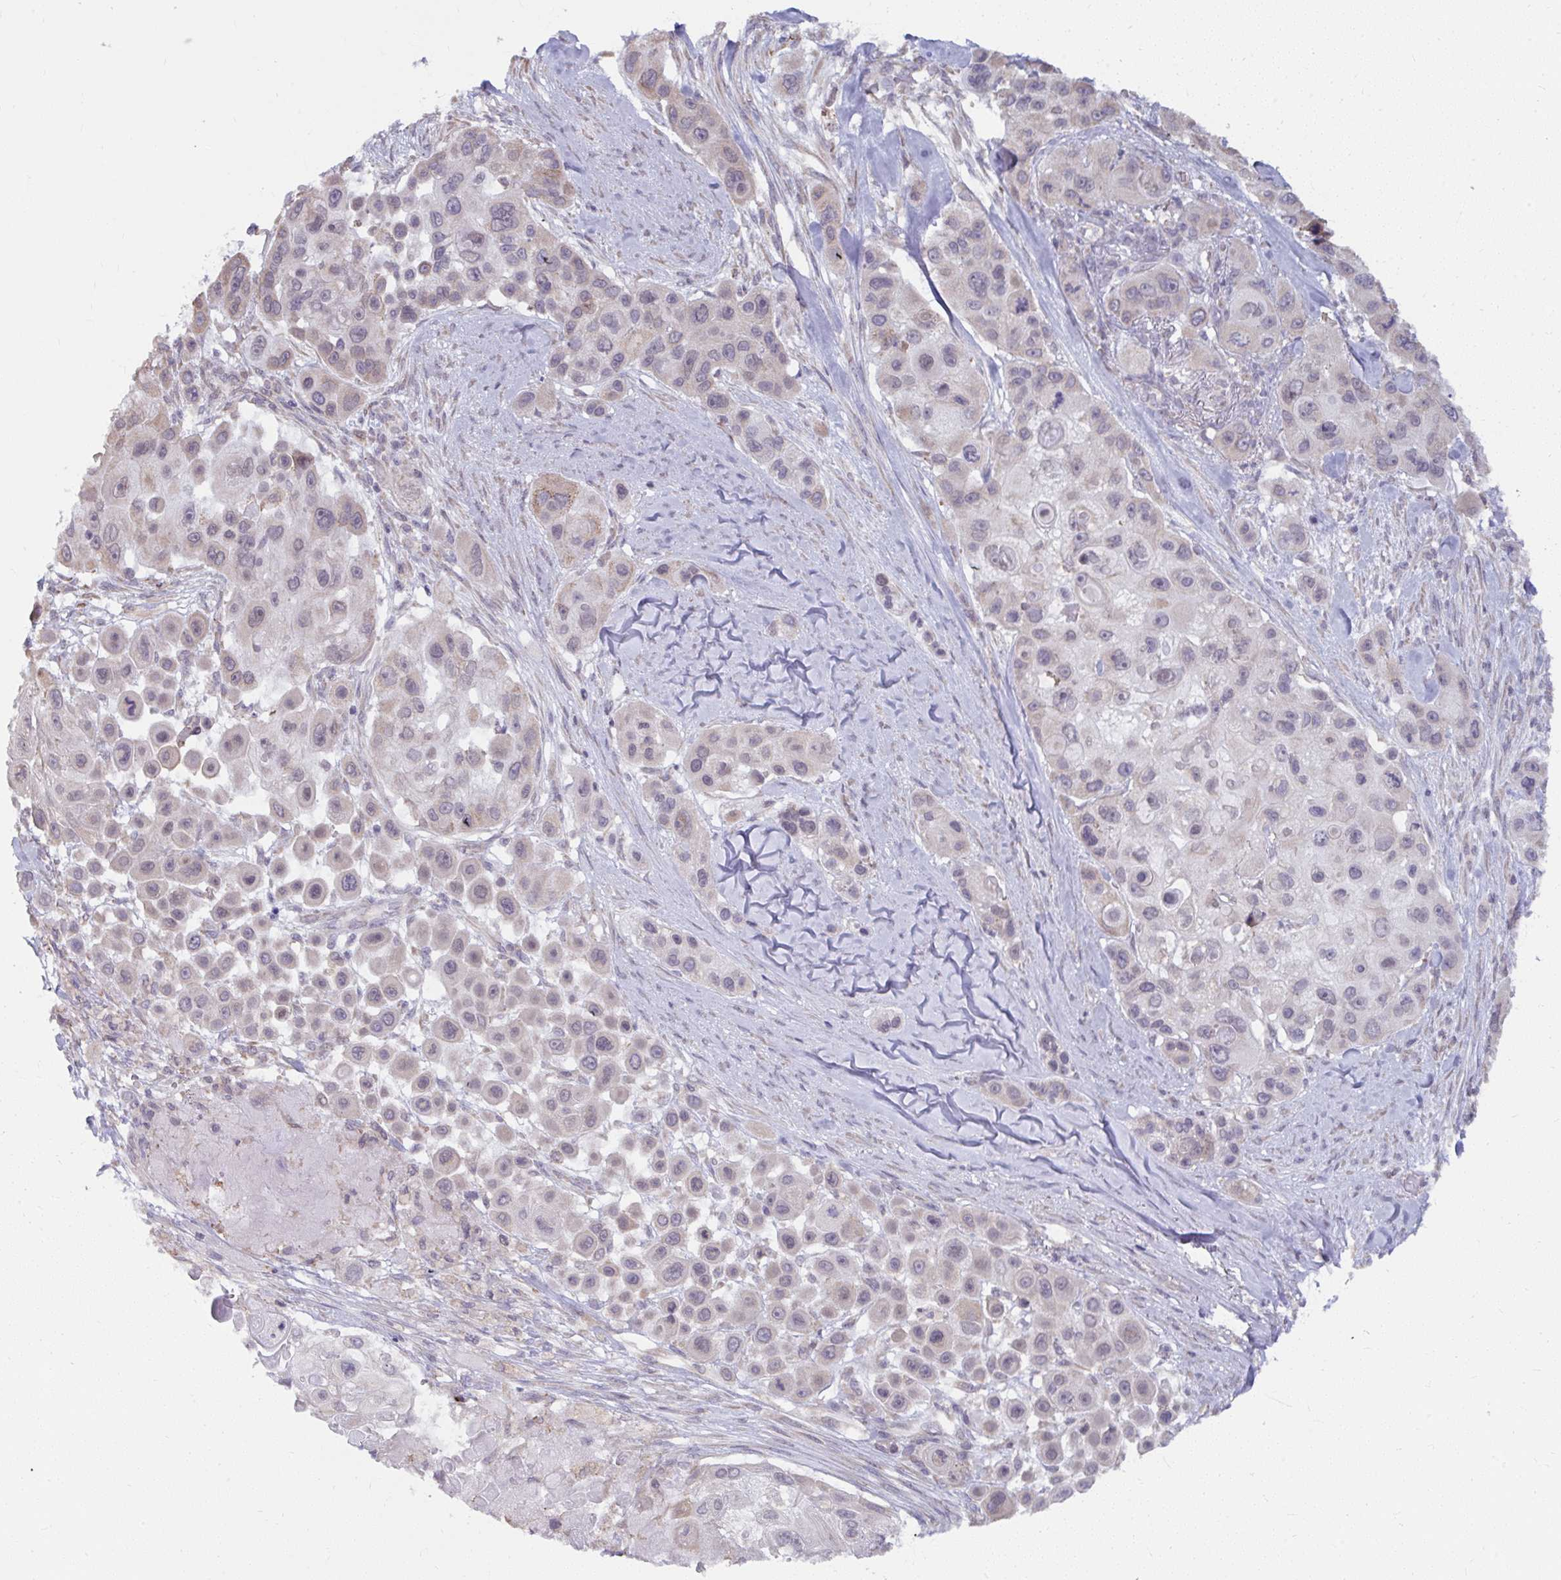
{"staining": {"intensity": "negative", "quantity": "none", "location": "none"}, "tissue": "skin cancer", "cell_type": "Tumor cells", "image_type": "cancer", "snomed": [{"axis": "morphology", "description": "Squamous cell carcinoma, NOS"}, {"axis": "topography", "description": "Skin"}], "caption": "DAB immunohistochemical staining of human skin cancer (squamous cell carcinoma) exhibits no significant positivity in tumor cells.", "gene": "NMNAT1", "patient": {"sex": "male", "age": 67}}